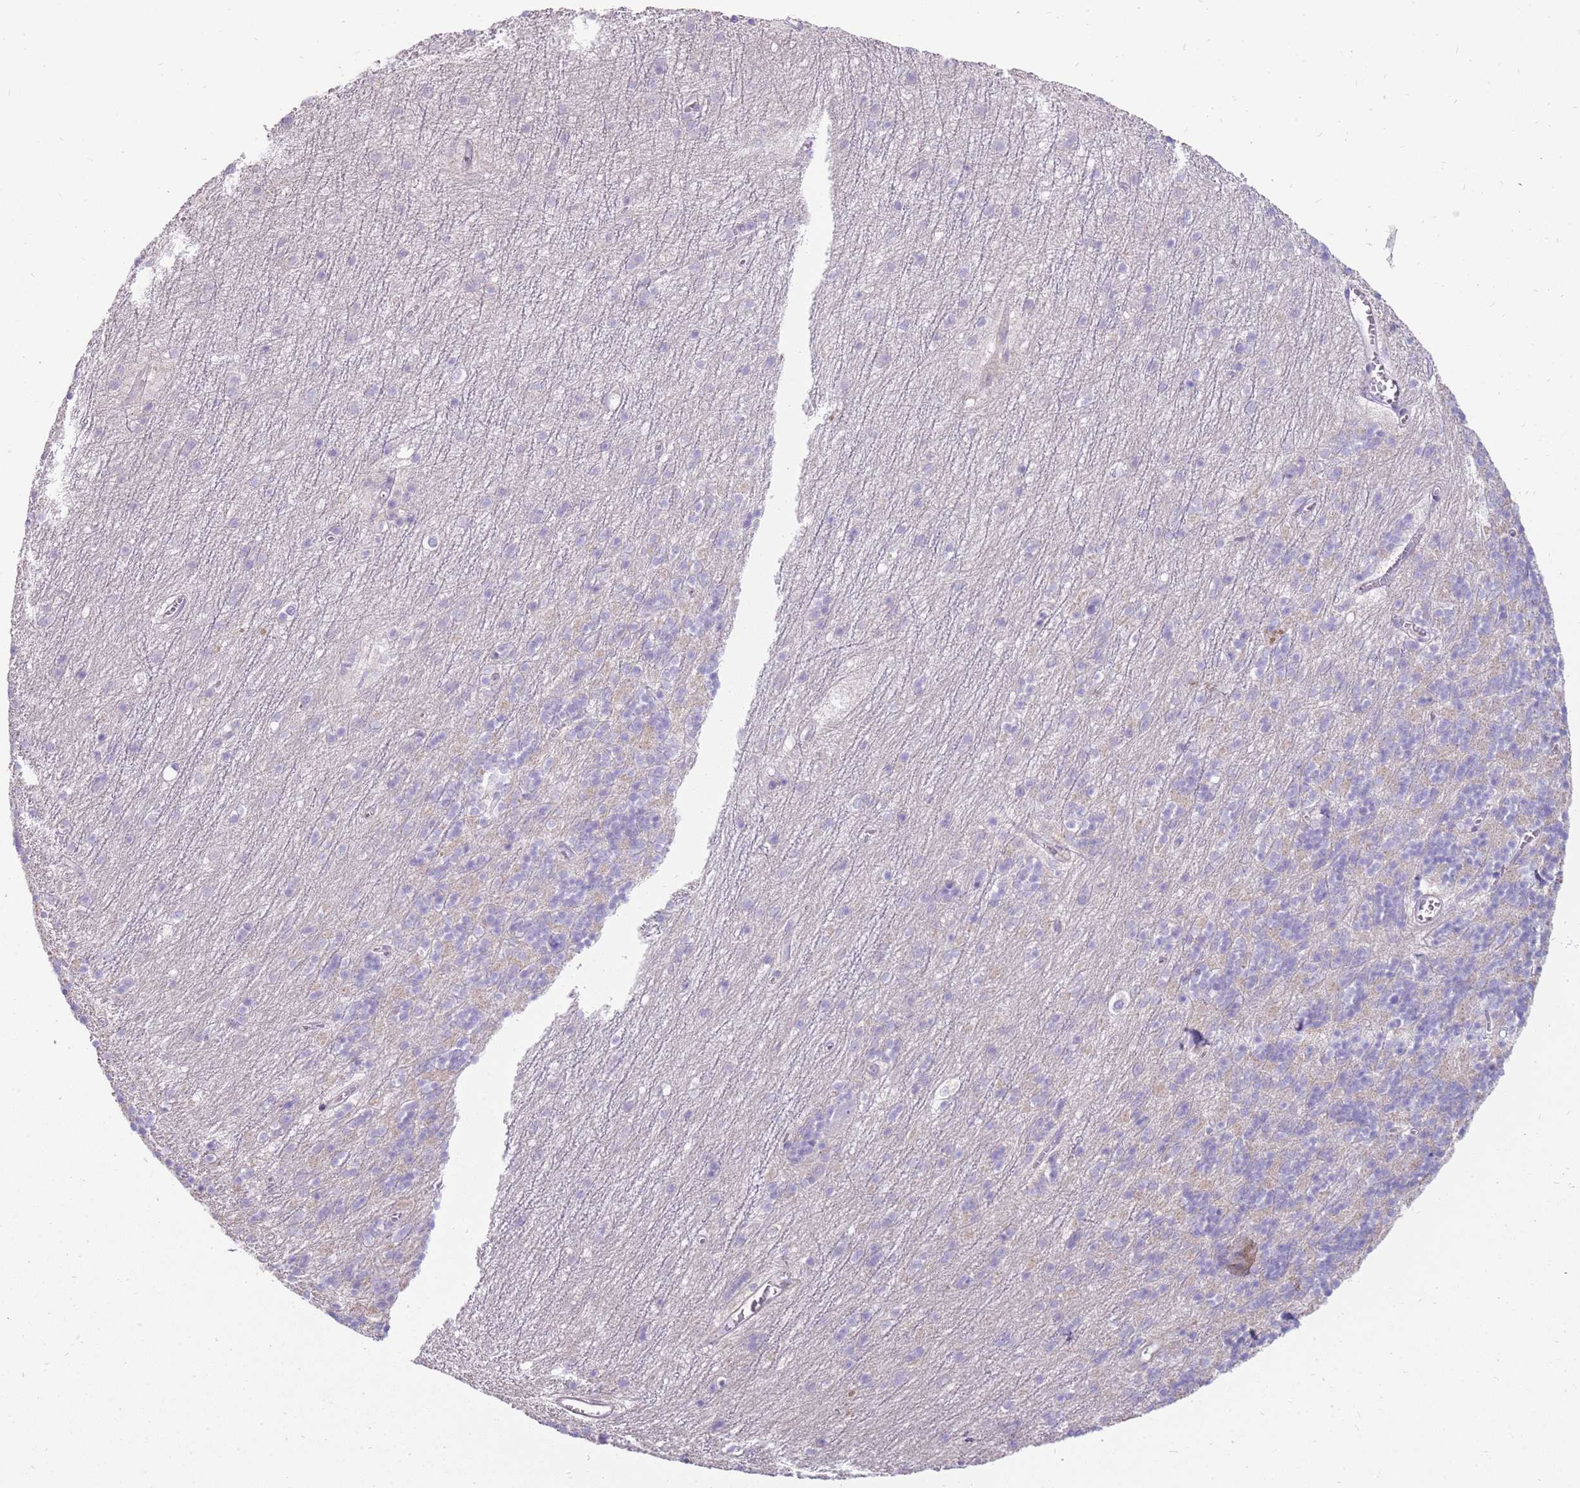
{"staining": {"intensity": "negative", "quantity": "none", "location": "none"}, "tissue": "cerebellum", "cell_type": "Cells in granular layer", "image_type": "normal", "snomed": [{"axis": "morphology", "description": "Normal tissue, NOS"}, {"axis": "topography", "description": "Cerebellum"}], "caption": "DAB immunohistochemical staining of benign cerebellum exhibits no significant staining in cells in granular layer. (DAB immunohistochemistry with hematoxylin counter stain).", "gene": "MCUB", "patient": {"sex": "male", "age": 54}}